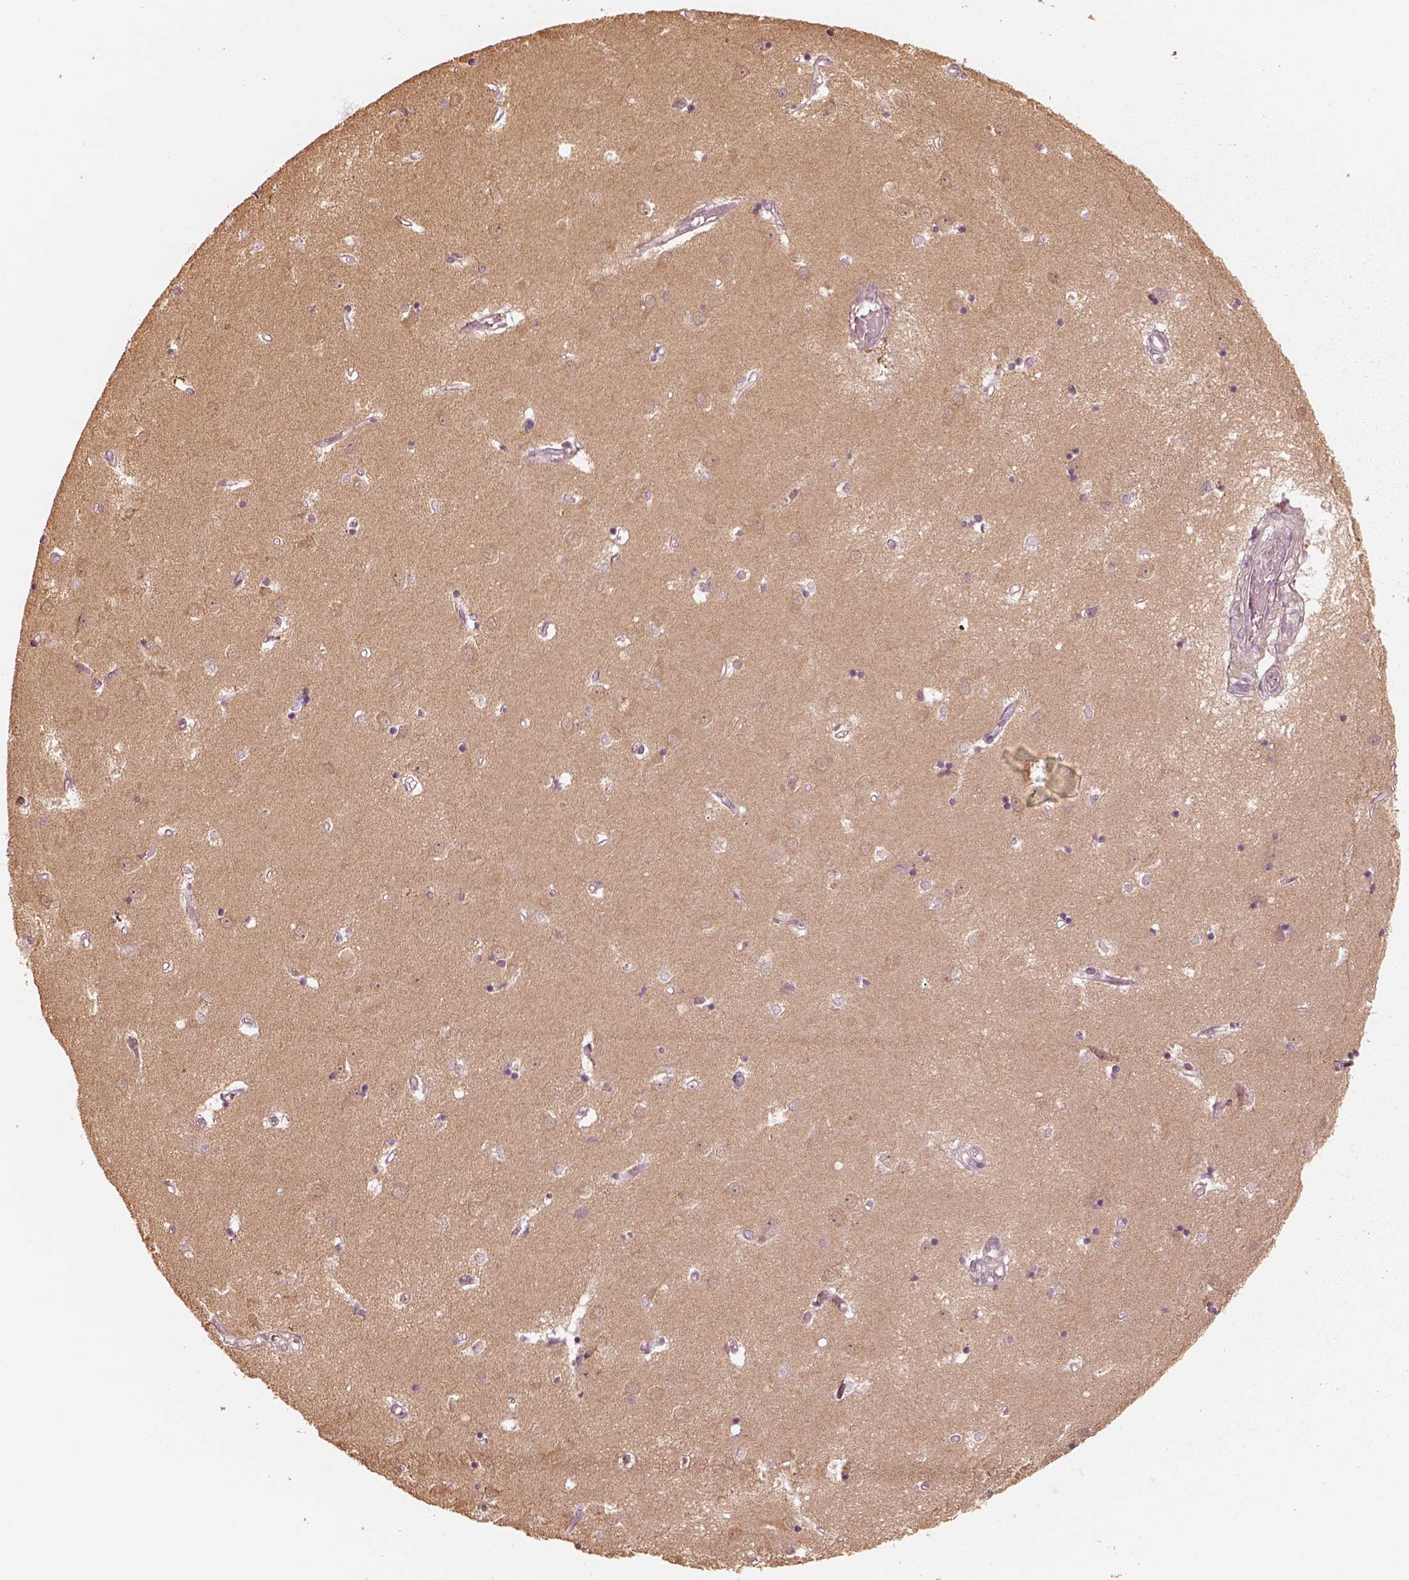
{"staining": {"intensity": "weak", "quantity": "<25%", "location": "cytoplasmic/membranous"}, "tissue": "caudate", "cell_type": "Glial cells", "image_type": "normal", "snomed": [{"axis": "morphology", "description": "Normal tissue, NOS"}, {"axis": "topography", "description": "Lateral ventricle wall"}], "caption": "This micrograph is of benign caudate stained with immunohistochemistry to label a protein in brown with the nuclei are counter-stained blue. There is no expression in glial cells. The staining was performed using DAB to visualize the protein expression in brown, while the nuclei were stained in blue with hematoxylin (Magnification: 20x).", "gene": "KIF5C", "patient": {"sex": "male", "age": 54}}